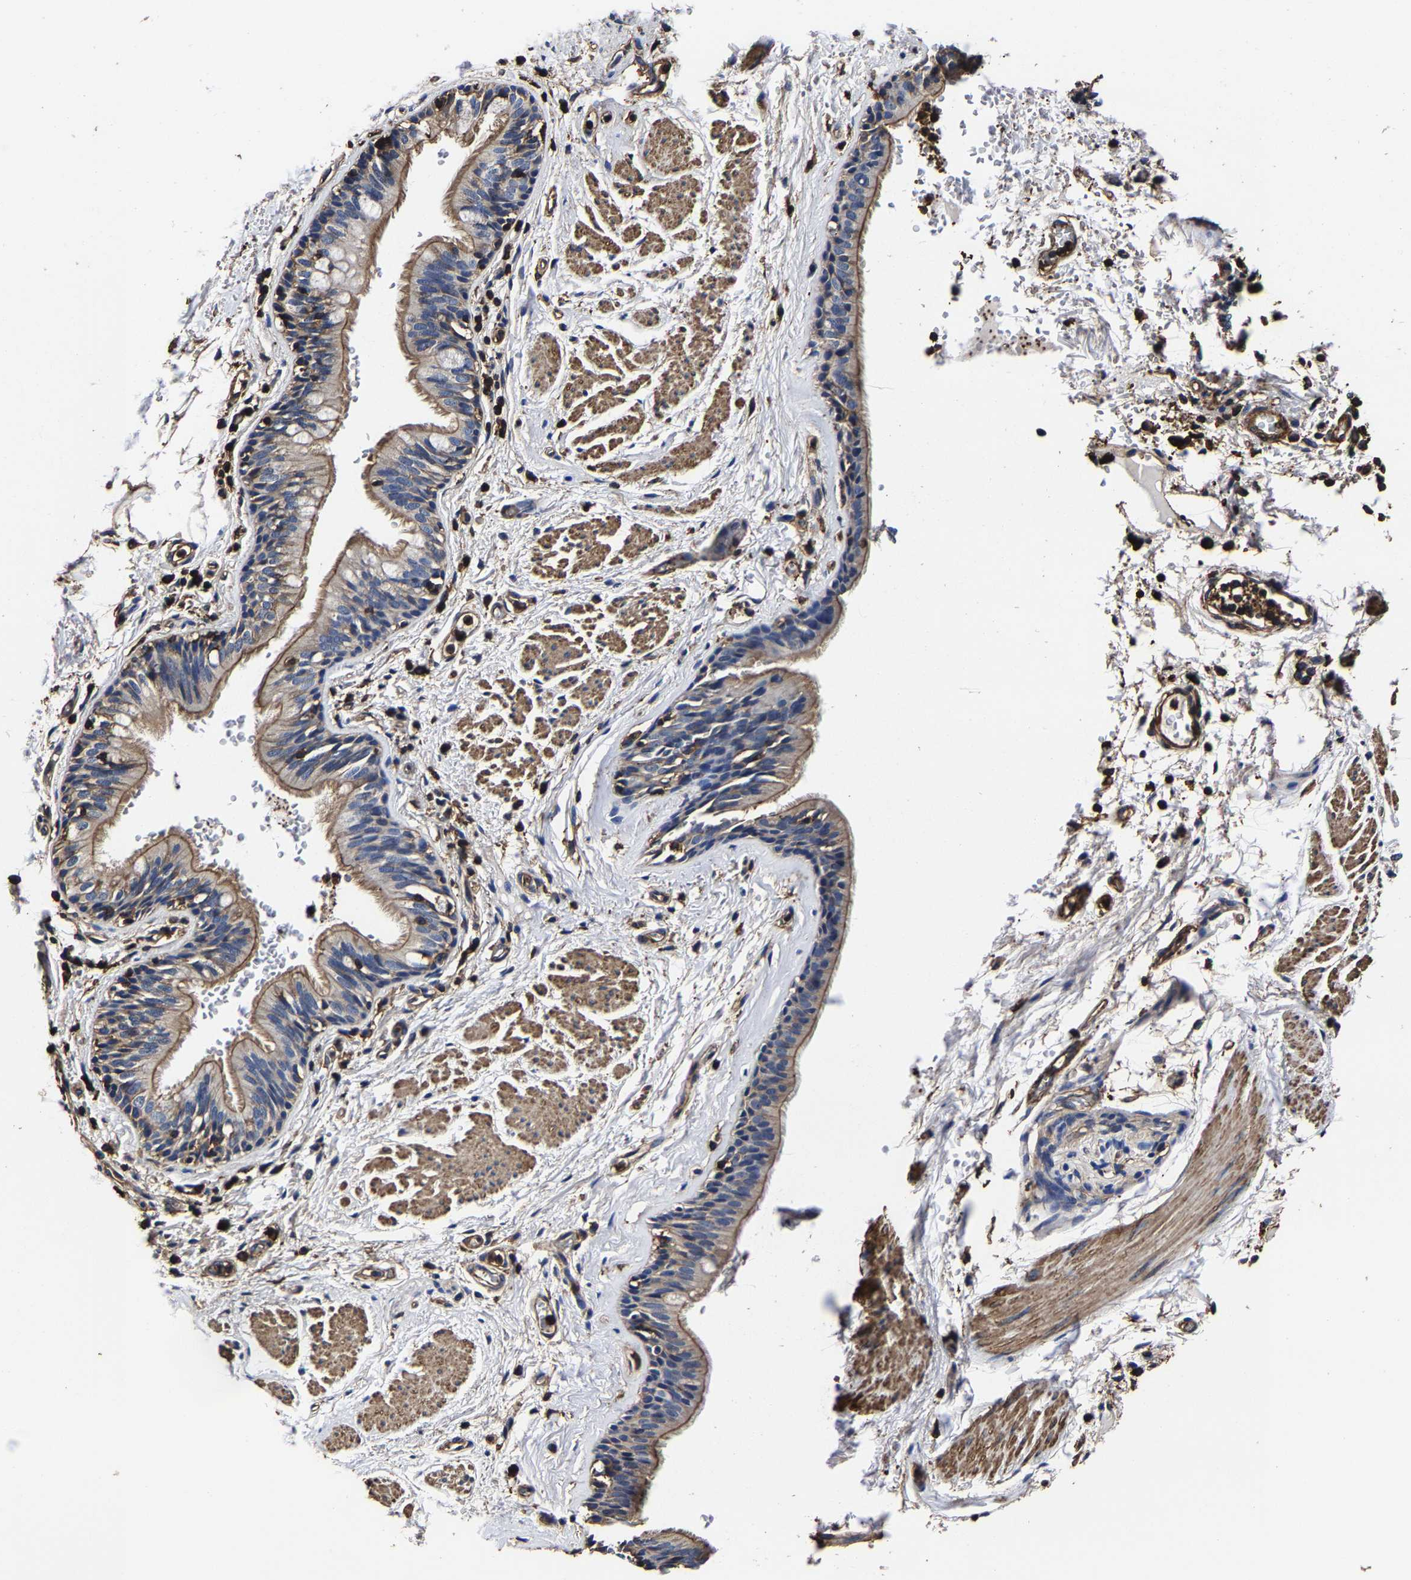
{"staining": {"intensity": "moderate", "quantity": ">75%", "location": "cytoplasmic/membranous"}, "tissue": "bronchus", "cell_type": "Respiratory epithelial cells", "image_type": "normal", "snomed": [{"axis": "morphology", "description": "Normal tissue, NOS"}, {"axis": "topography", "description": "Cartilage tissue"}], "caption": "The photomicrograph displays a brown stain indicating the presence of a protein in the cytoplasmic/membranous of respiratory epithelial cells in bronchus. The staining is performed using DAB brown chromogen to label protein expression. The nuclei are counter-stained blue using hematoxylin.", "gene": "SSH3", "patient": {"sex": "female", "age": 63}}